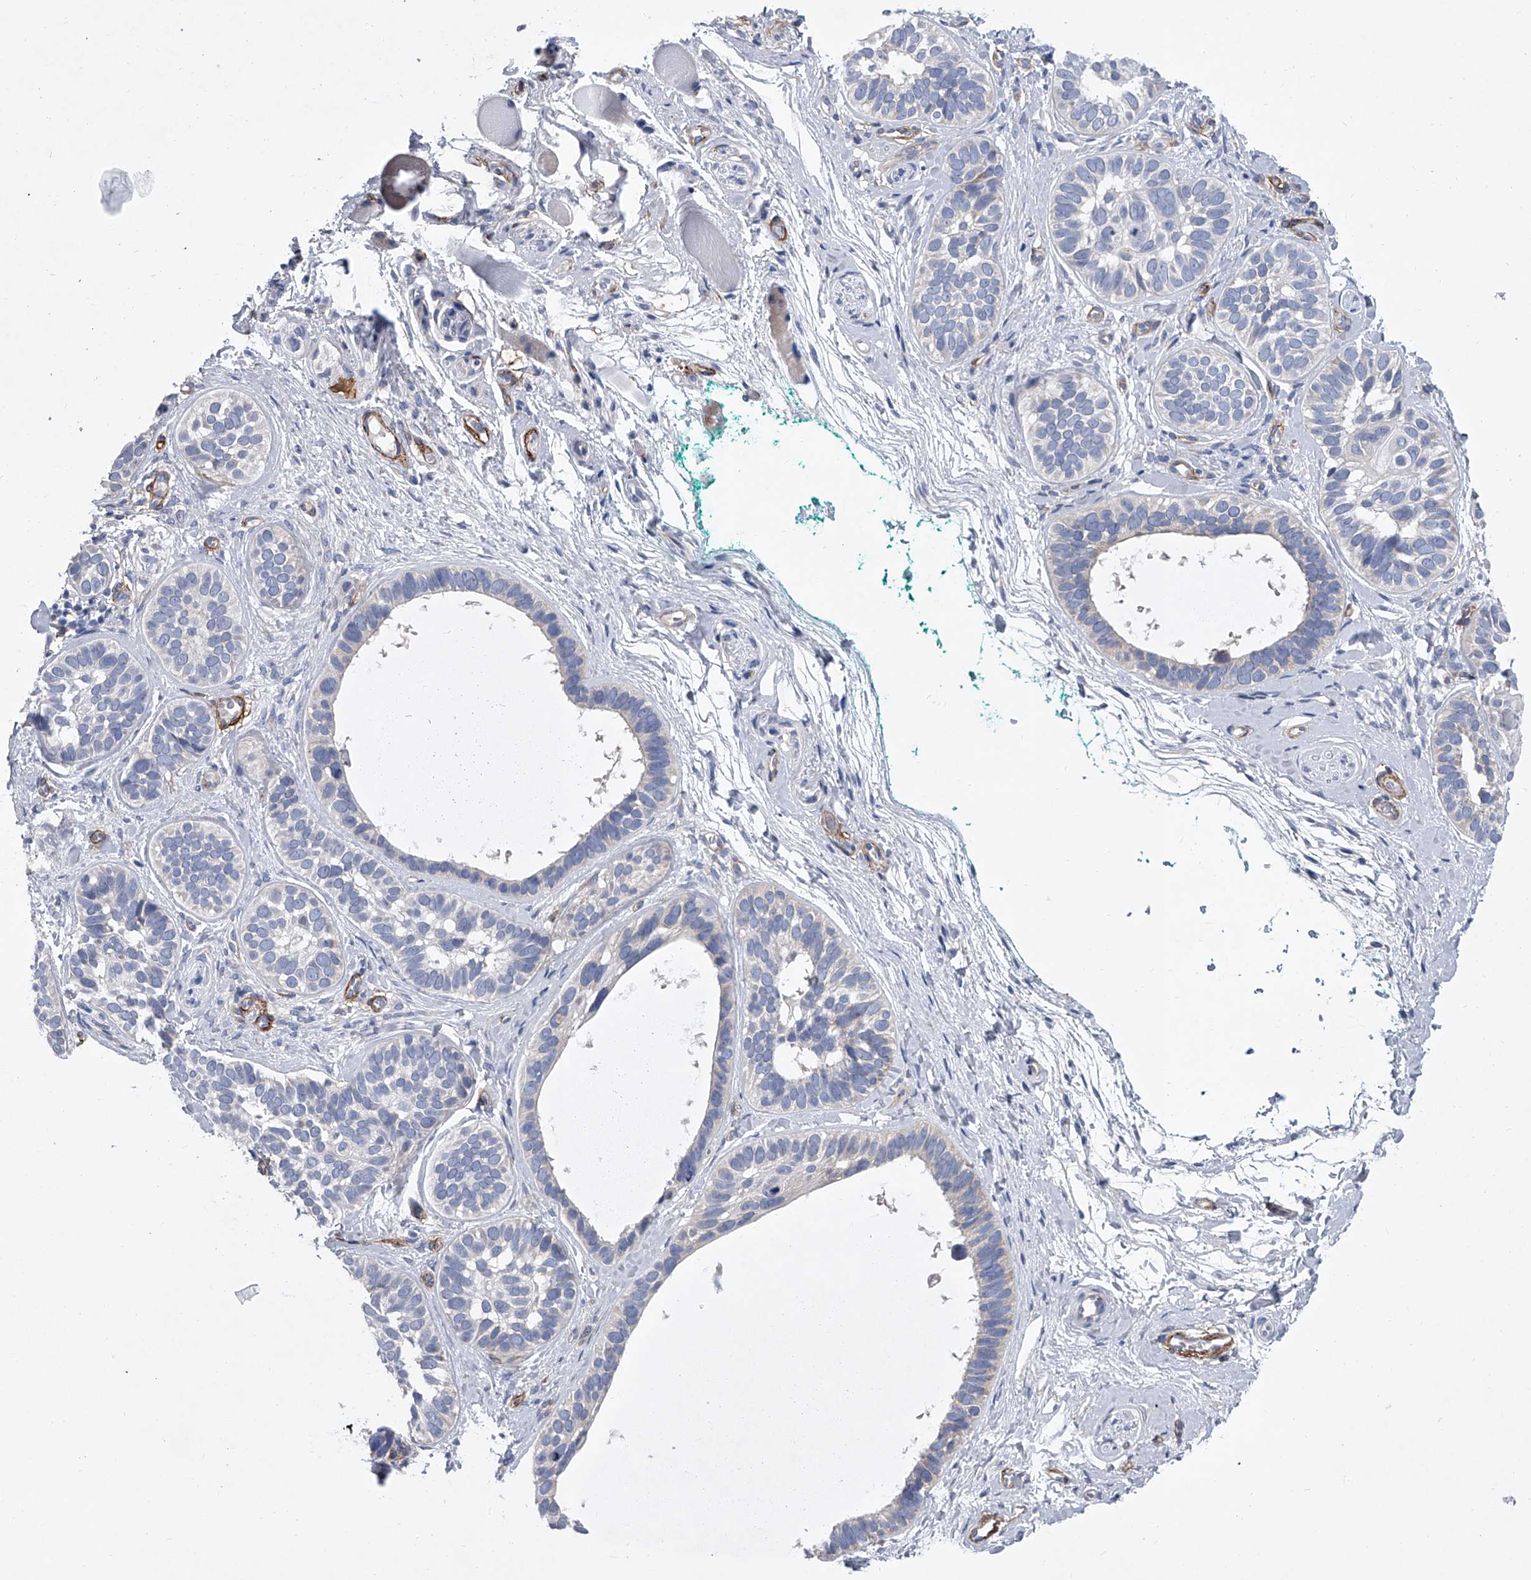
{"staining": {"intensity": "negative", "quantity": "none", "location": "none"}, "tissue": "skin cancer", "cell_type": "Tumor cells", "image_type": "cancer", "snomed": [{"axis": "morphology", "description": "Basal cell carcinoma"}, {"axis": "topography", "description": "Skin"}], "caption": "Immunohistochemistry (IHC) histopathology image of neoplastic tissue: skin cancer (basal cell carcinoma) stained with DAB (3,3'-diaminobenzidine) exhibits no significant protein positivity in tumor cells. Nuclei are stained in blue.", "gene": "ALG14", "patient": {"sex": "male", "age": 62}}